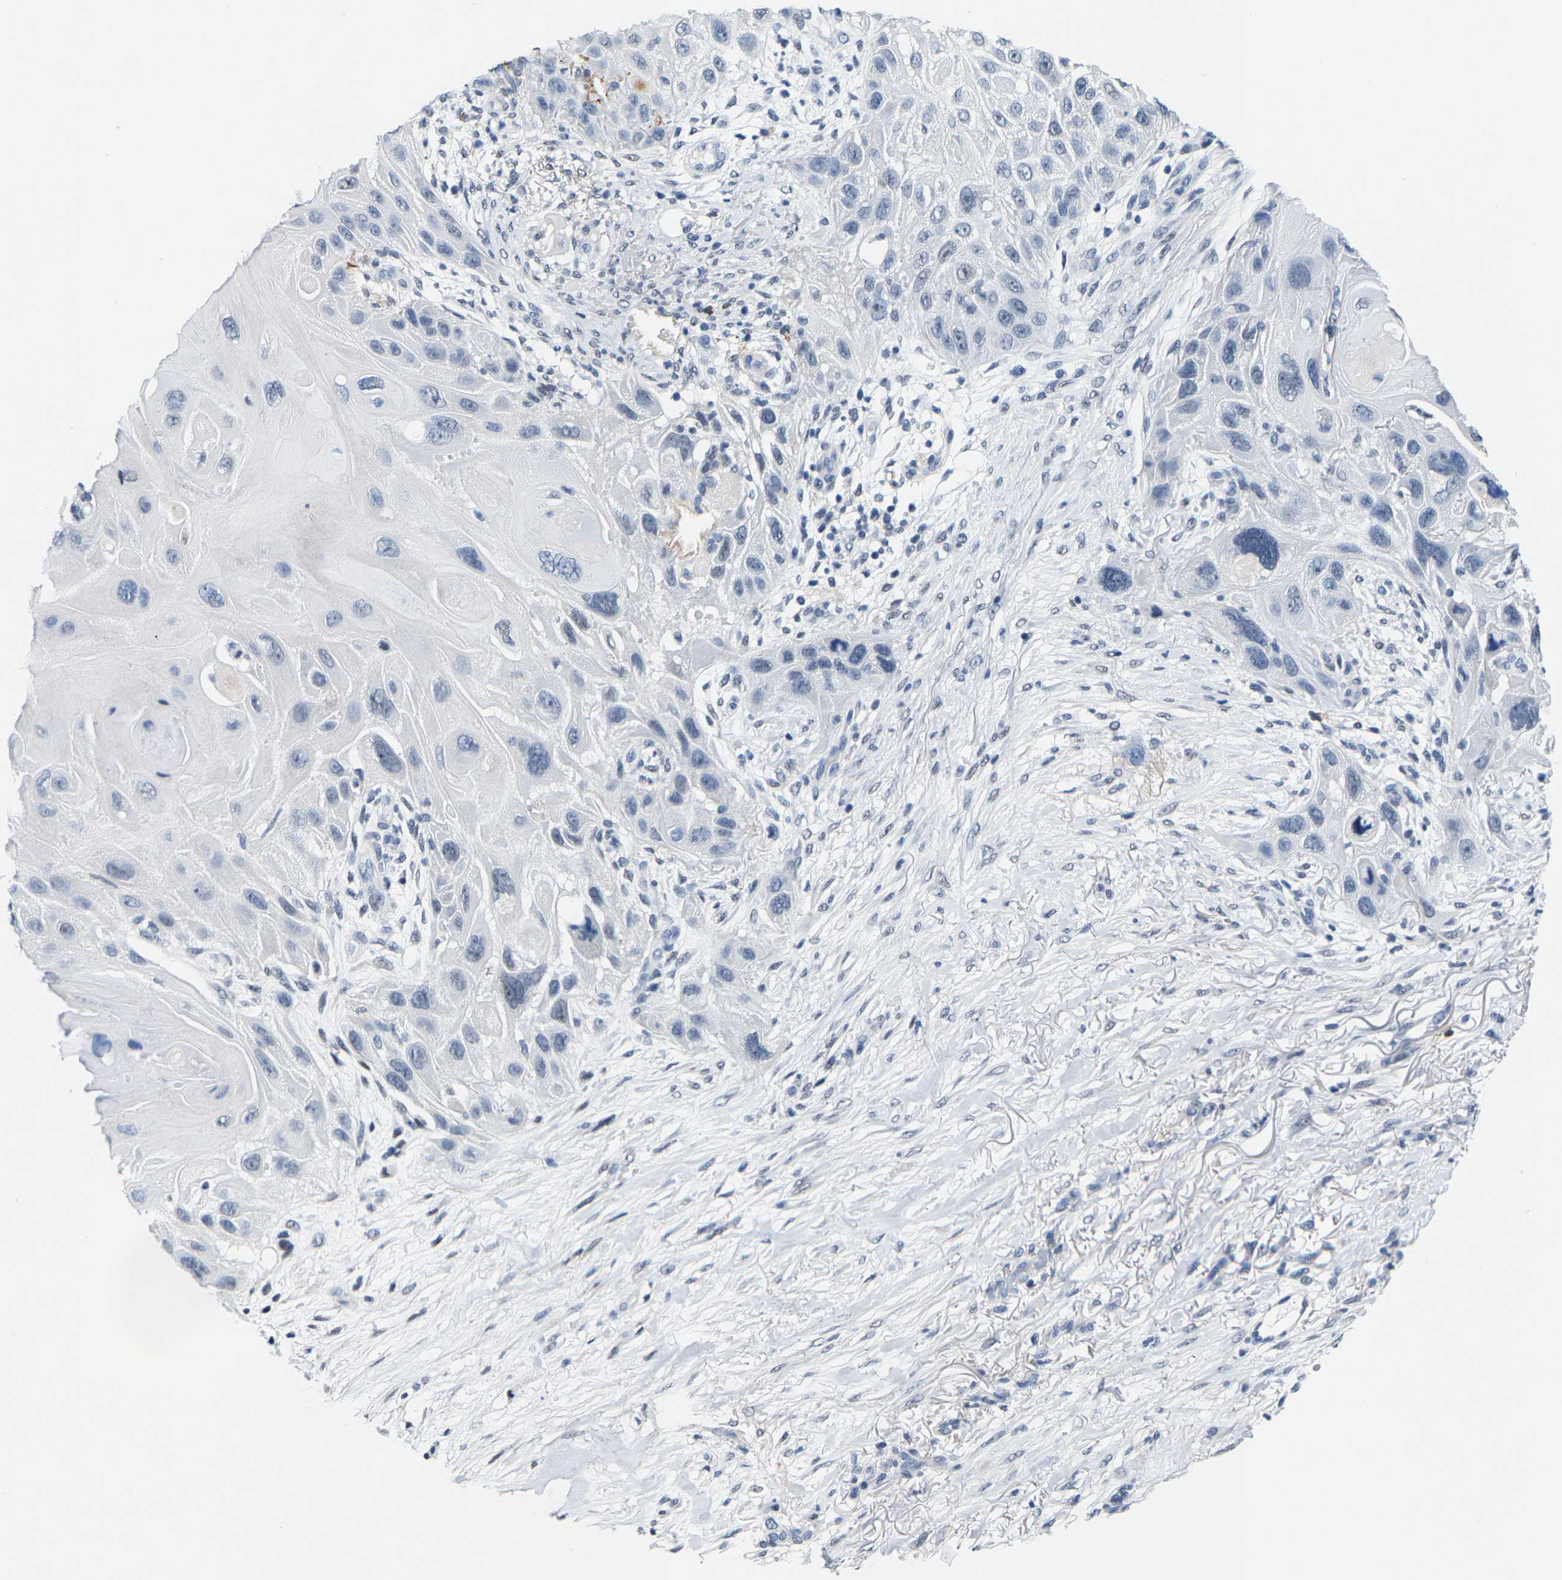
{"staining": {"intensity": "negative", "quantity": "none", "location": "none"}, "tissue": "skin cancer", "cell_type": "Tumor cells", "image_type": "cancer", "snomed": [{"axis": "morphology", "description": "Squamous cell carcinoma, NOS"}, {"axis": "topography", "description": "Skin"}], "caption": "Squamous cell carcinoma (skin) was stained to show a protein in brown. There is no significant expression in tumor cells.", "gene": "SETD1B", "patient": {"sex": "female", "age": 77}}